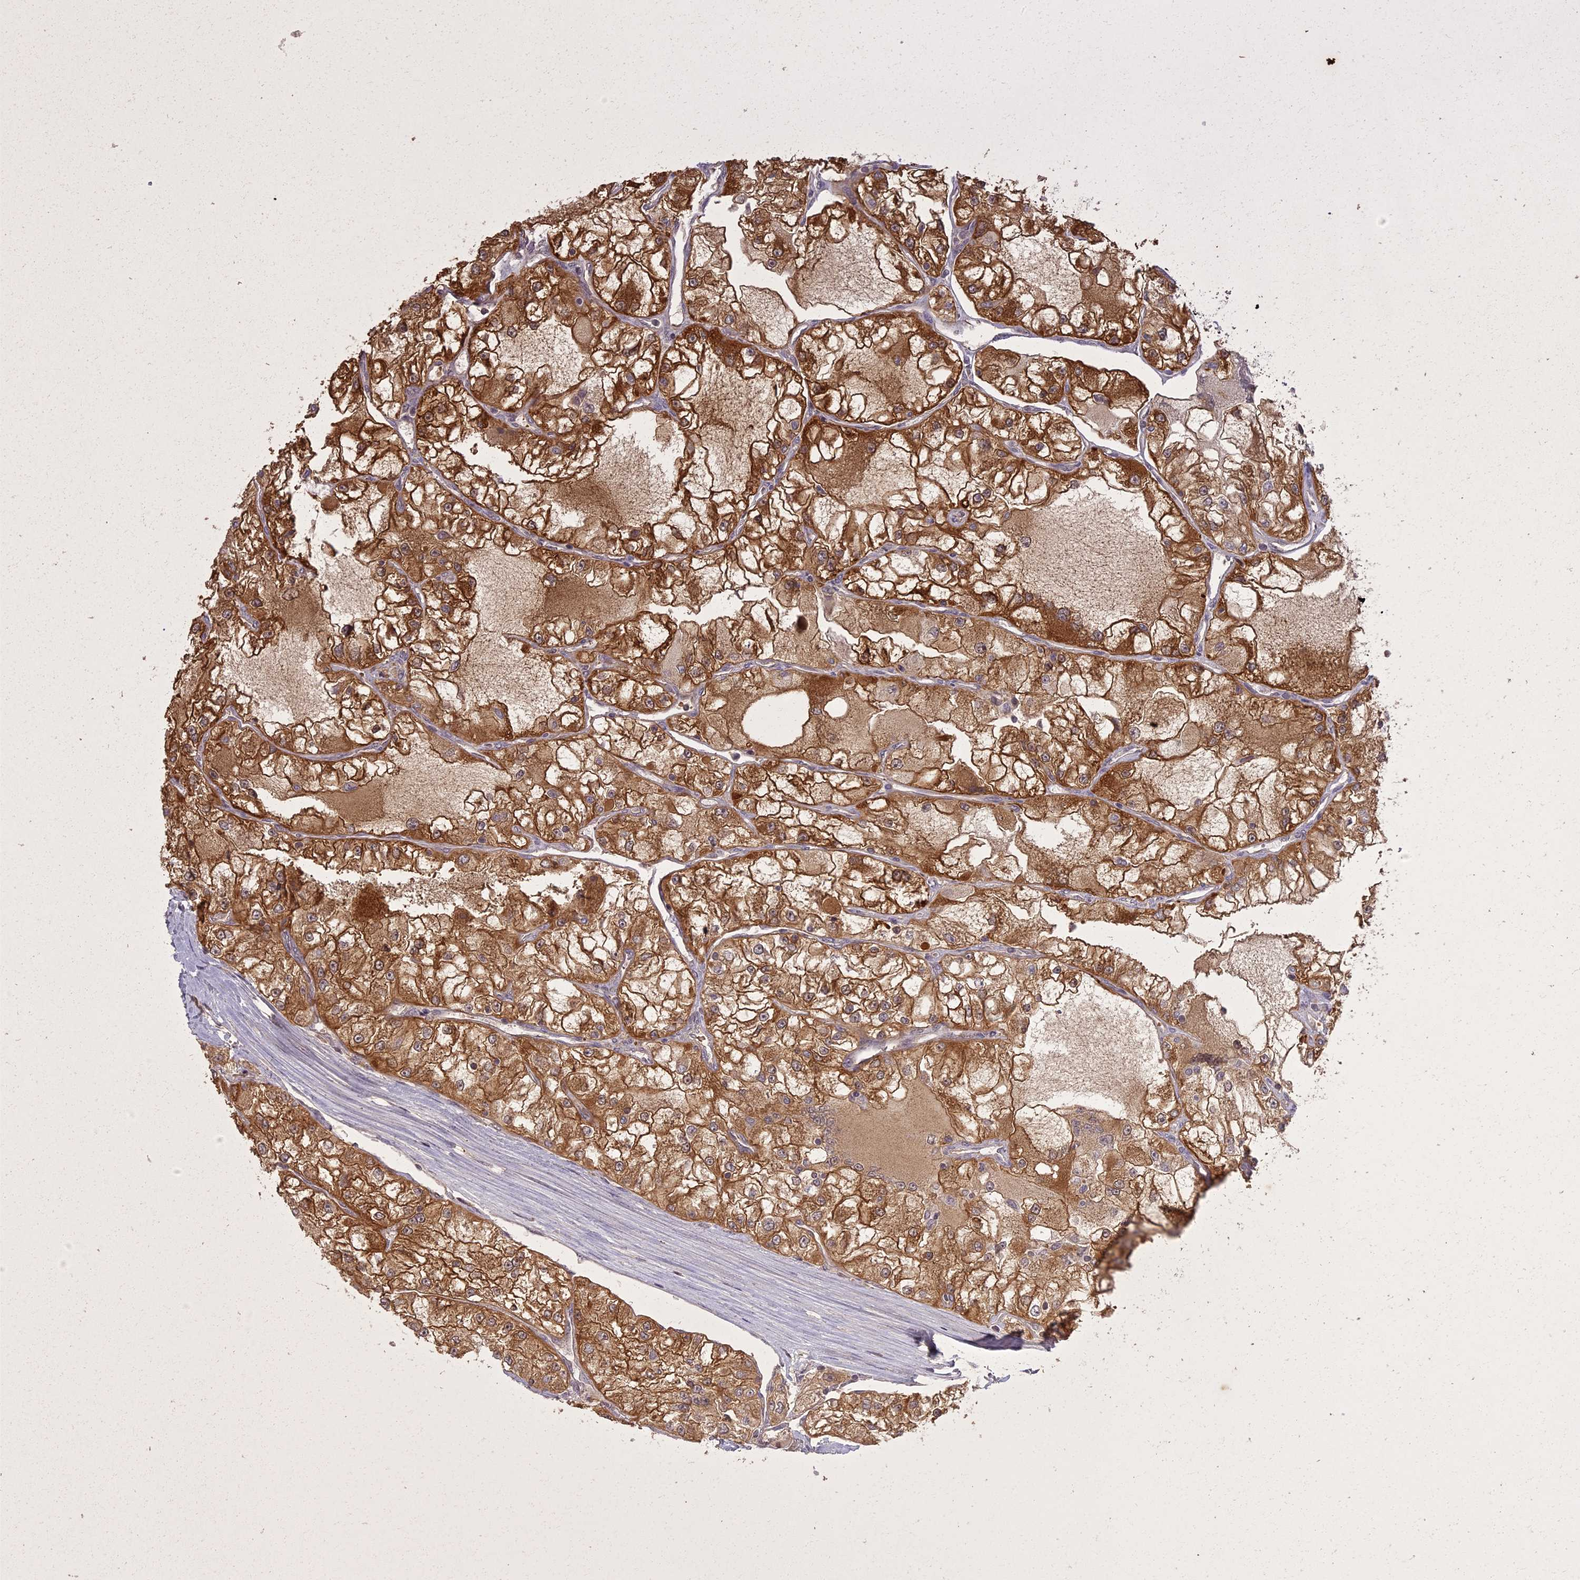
{"staining": {"intensity": "strong", "quantity": ">75%", "location": "cytoplasmic/membranous"}, "tissue": "renal cancer", "cell_type": "Tumor cells", "image_type": "cancer", "snomed": [{"axis": "morphology", "description": "Adenocarcinoma, NOS"}, {"axis": "topography", "description": "Kidney"}], "caption": "DAB immunohistochemical staining of human renal adenocarcinoma demonstrates strong cytoplasmic/membranous protein expression in about >75% of tumor cells. (brown staining indicates protein expression, while blue staining denotes nuclei).", "gene": "ING5", "patient": {"sex": "female", "age": 72}}